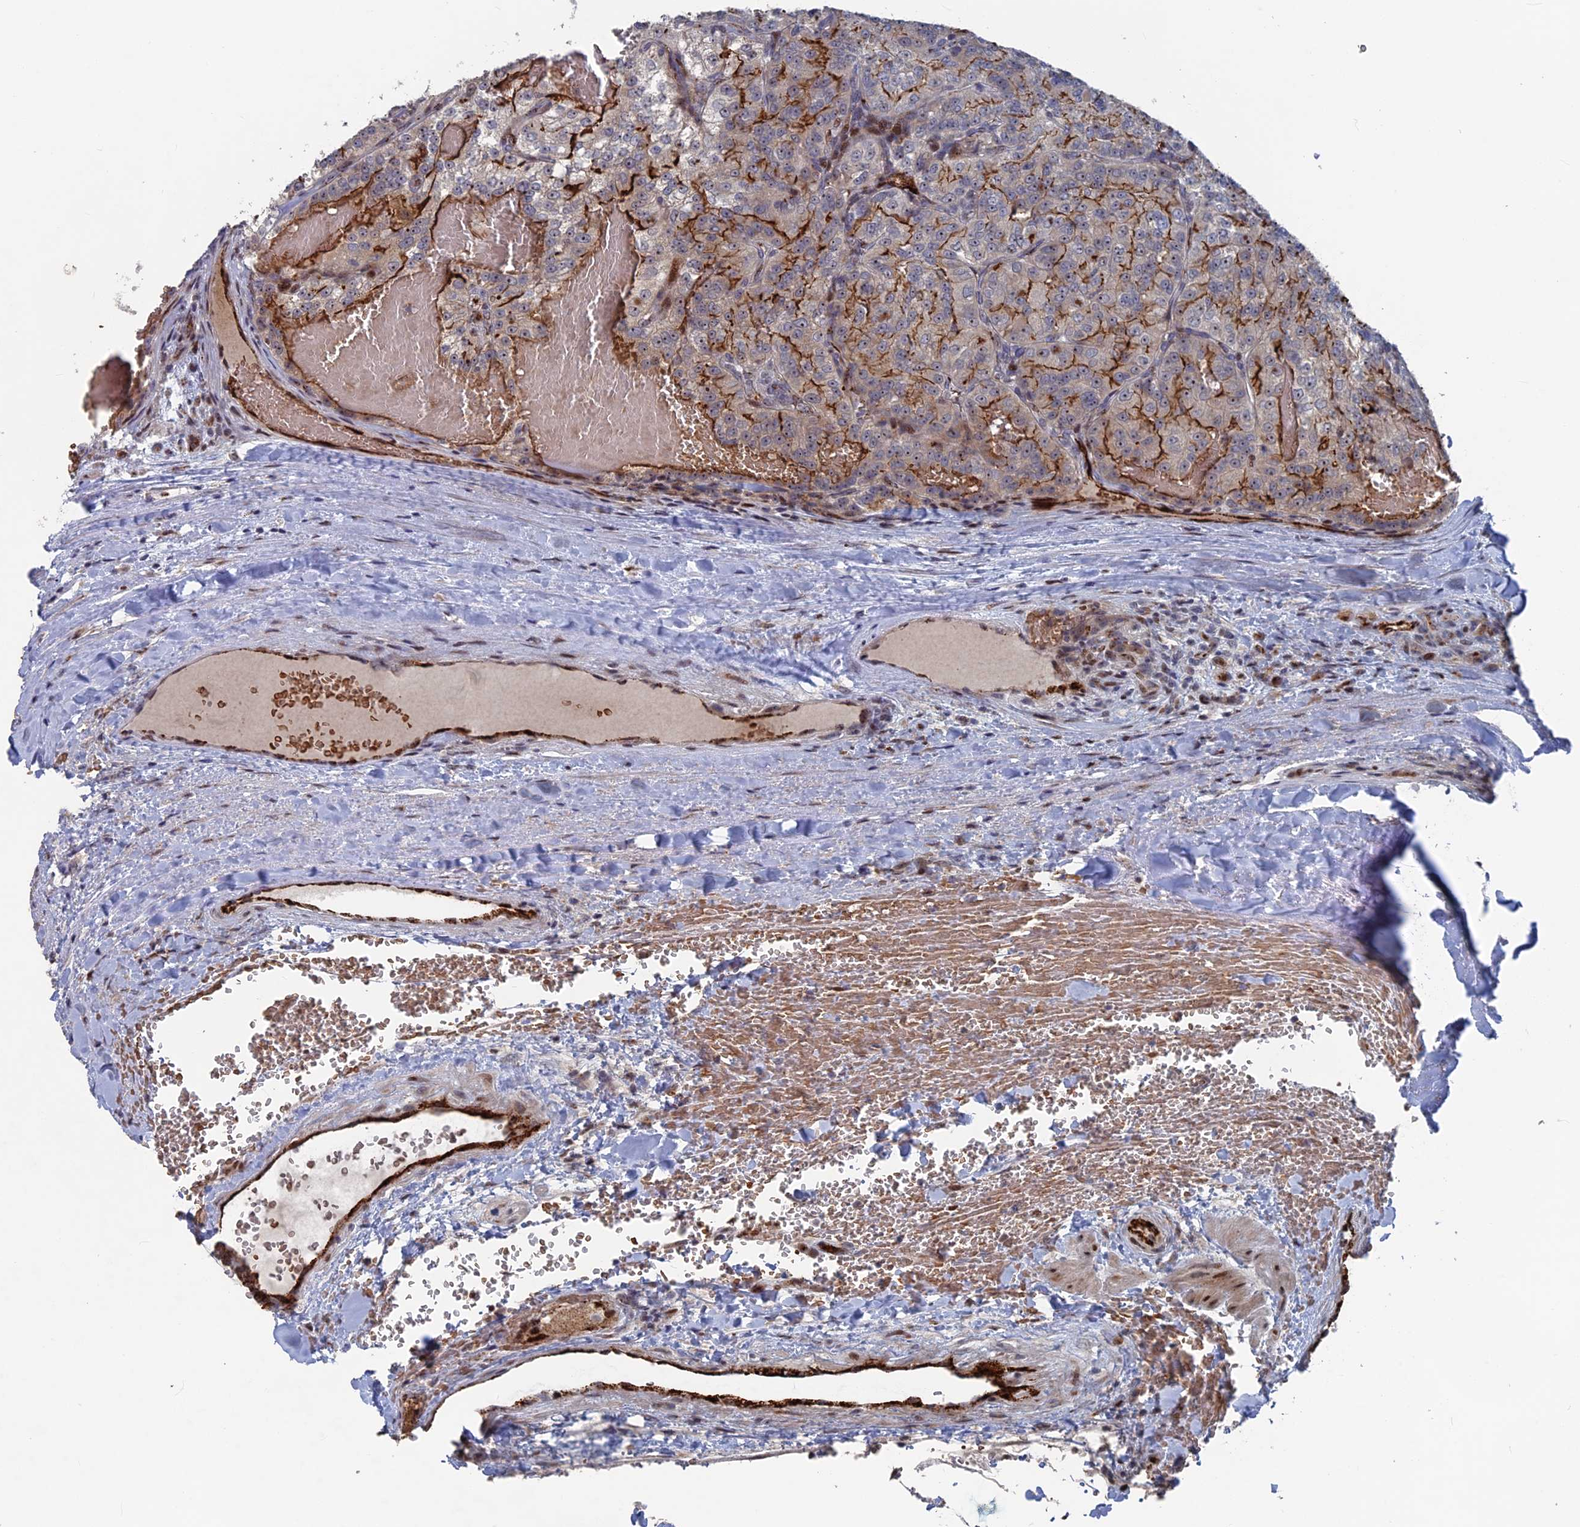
{"staining": {"intensity": "moderate", "quantity": "25%-75%", "location": "cytoplasmic/membranous"}, "tissue": "renal cancer", "cell_type": "Tumor cells", "image_type": "cancer", "snomed": [{"axis": "morphology", "description": "Adenocarcinoma, NOS"}, {"axis": "topography", "description": "Kidney"}], "caption": "IHC (DAB) staining of human renal cancer (adenocarcinoma) demonstrates moderate cytoplasmic/membranous protein positivity in approximately 25%-75% of tumor cells.", "gene": "SH3D21", "patient": {"sex": "female", "age": 63}}